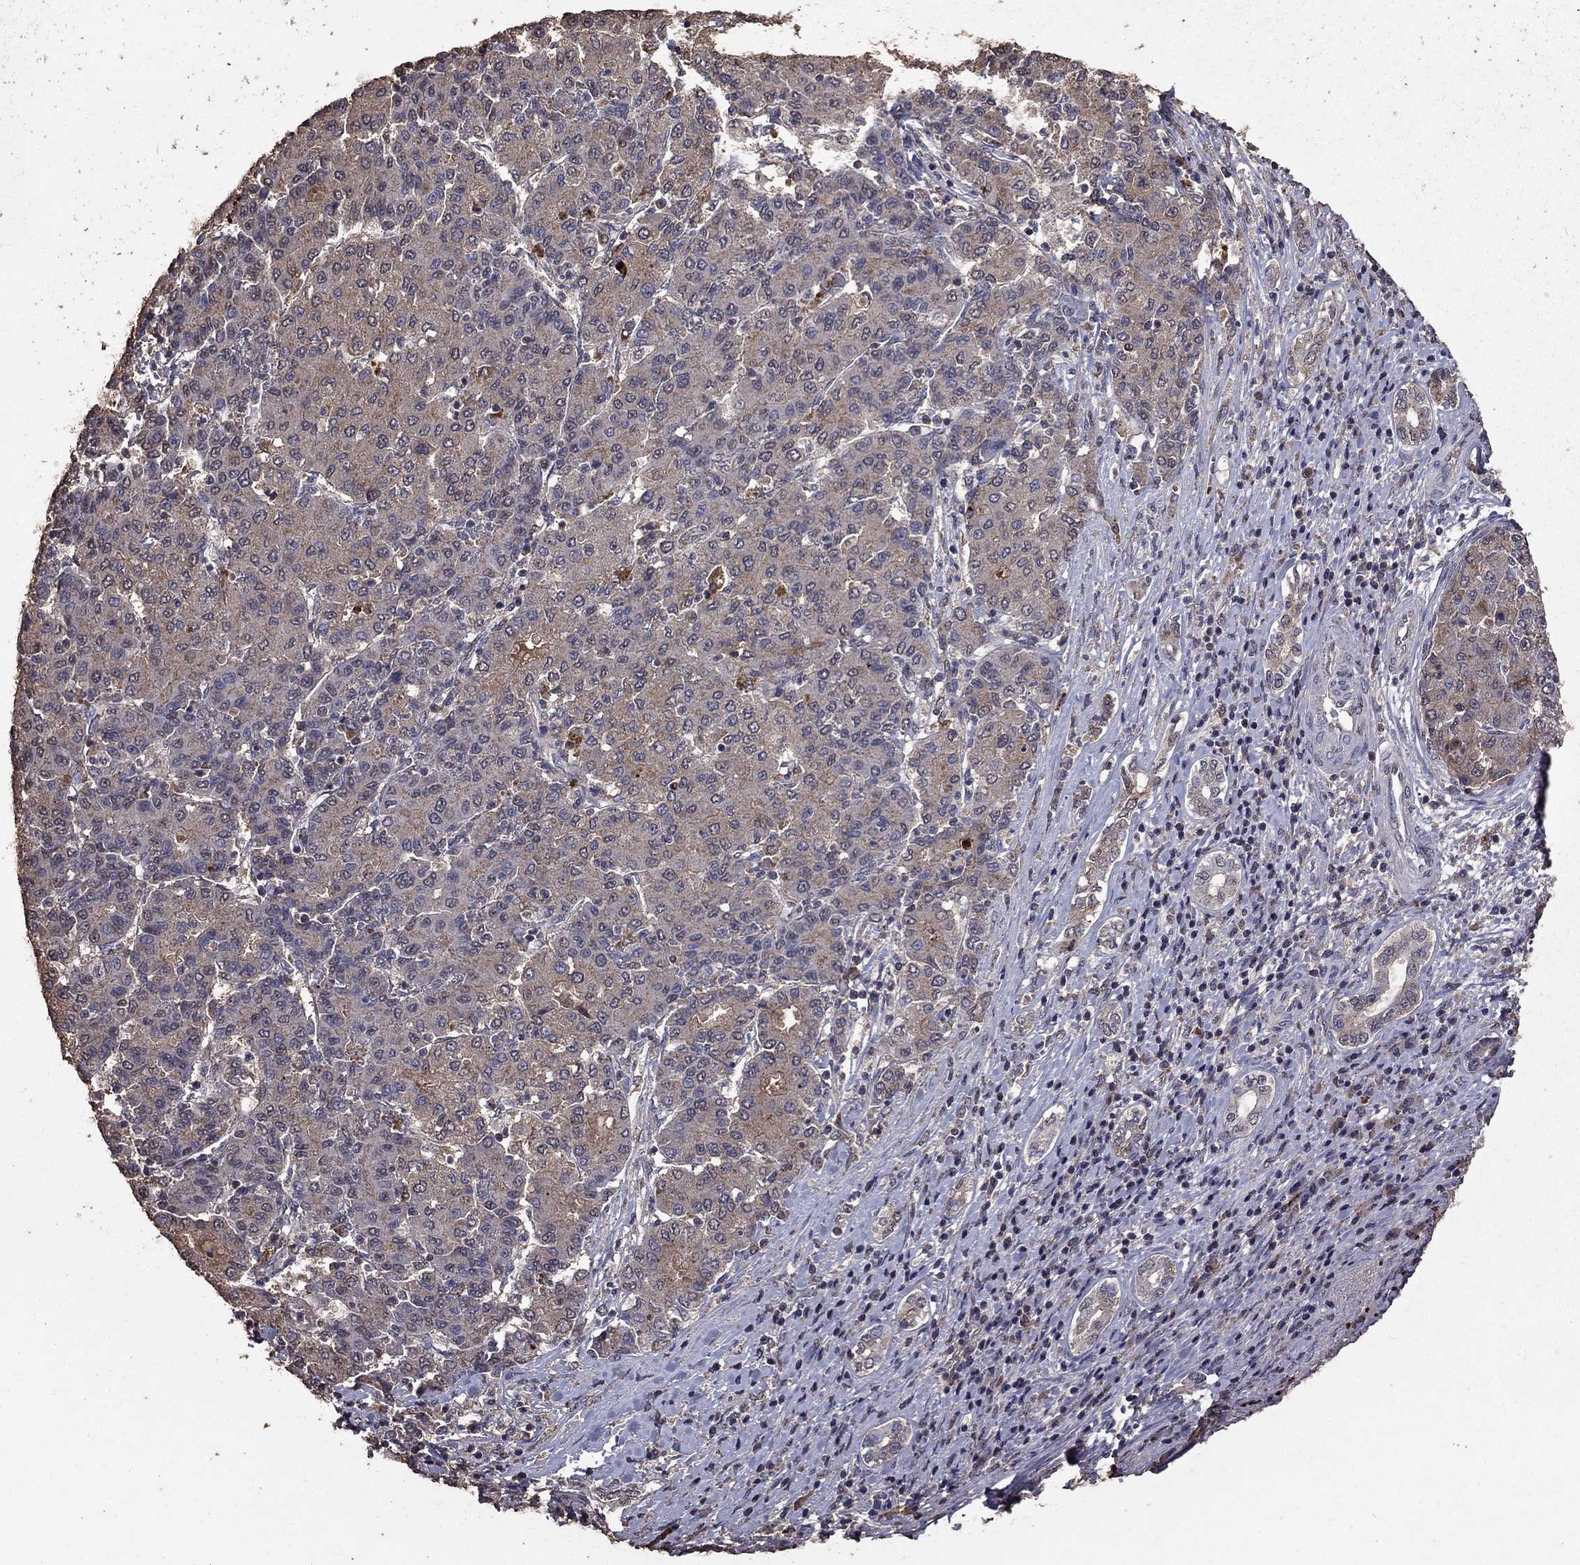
{"staining": {"intensity": "moderate", "quantity": "<25%", "location": "cytoplasmic/membranous"}, "tissue": "liver cancer", "cell_type": "Tumor cells", "image_type": "cancer", "snomed": [{"axis": "morphology", "description": "Carcinoma, Hepatocellular, NOS"}, {"axis": "topography", "description": "Liver"}], "caption": "High-power microscopy captured an IHC image of liver hepatocellular carcinoma, revealing moderate cytoplasmic/membranous staining in about <25% of tumor cells. (DAB (3,3'-diaminobenzidine) = brown stain, brightfield microscopy at high magnification).", "gene": "SERPINA5", "patient": {"sex": "male", "age": 65}}